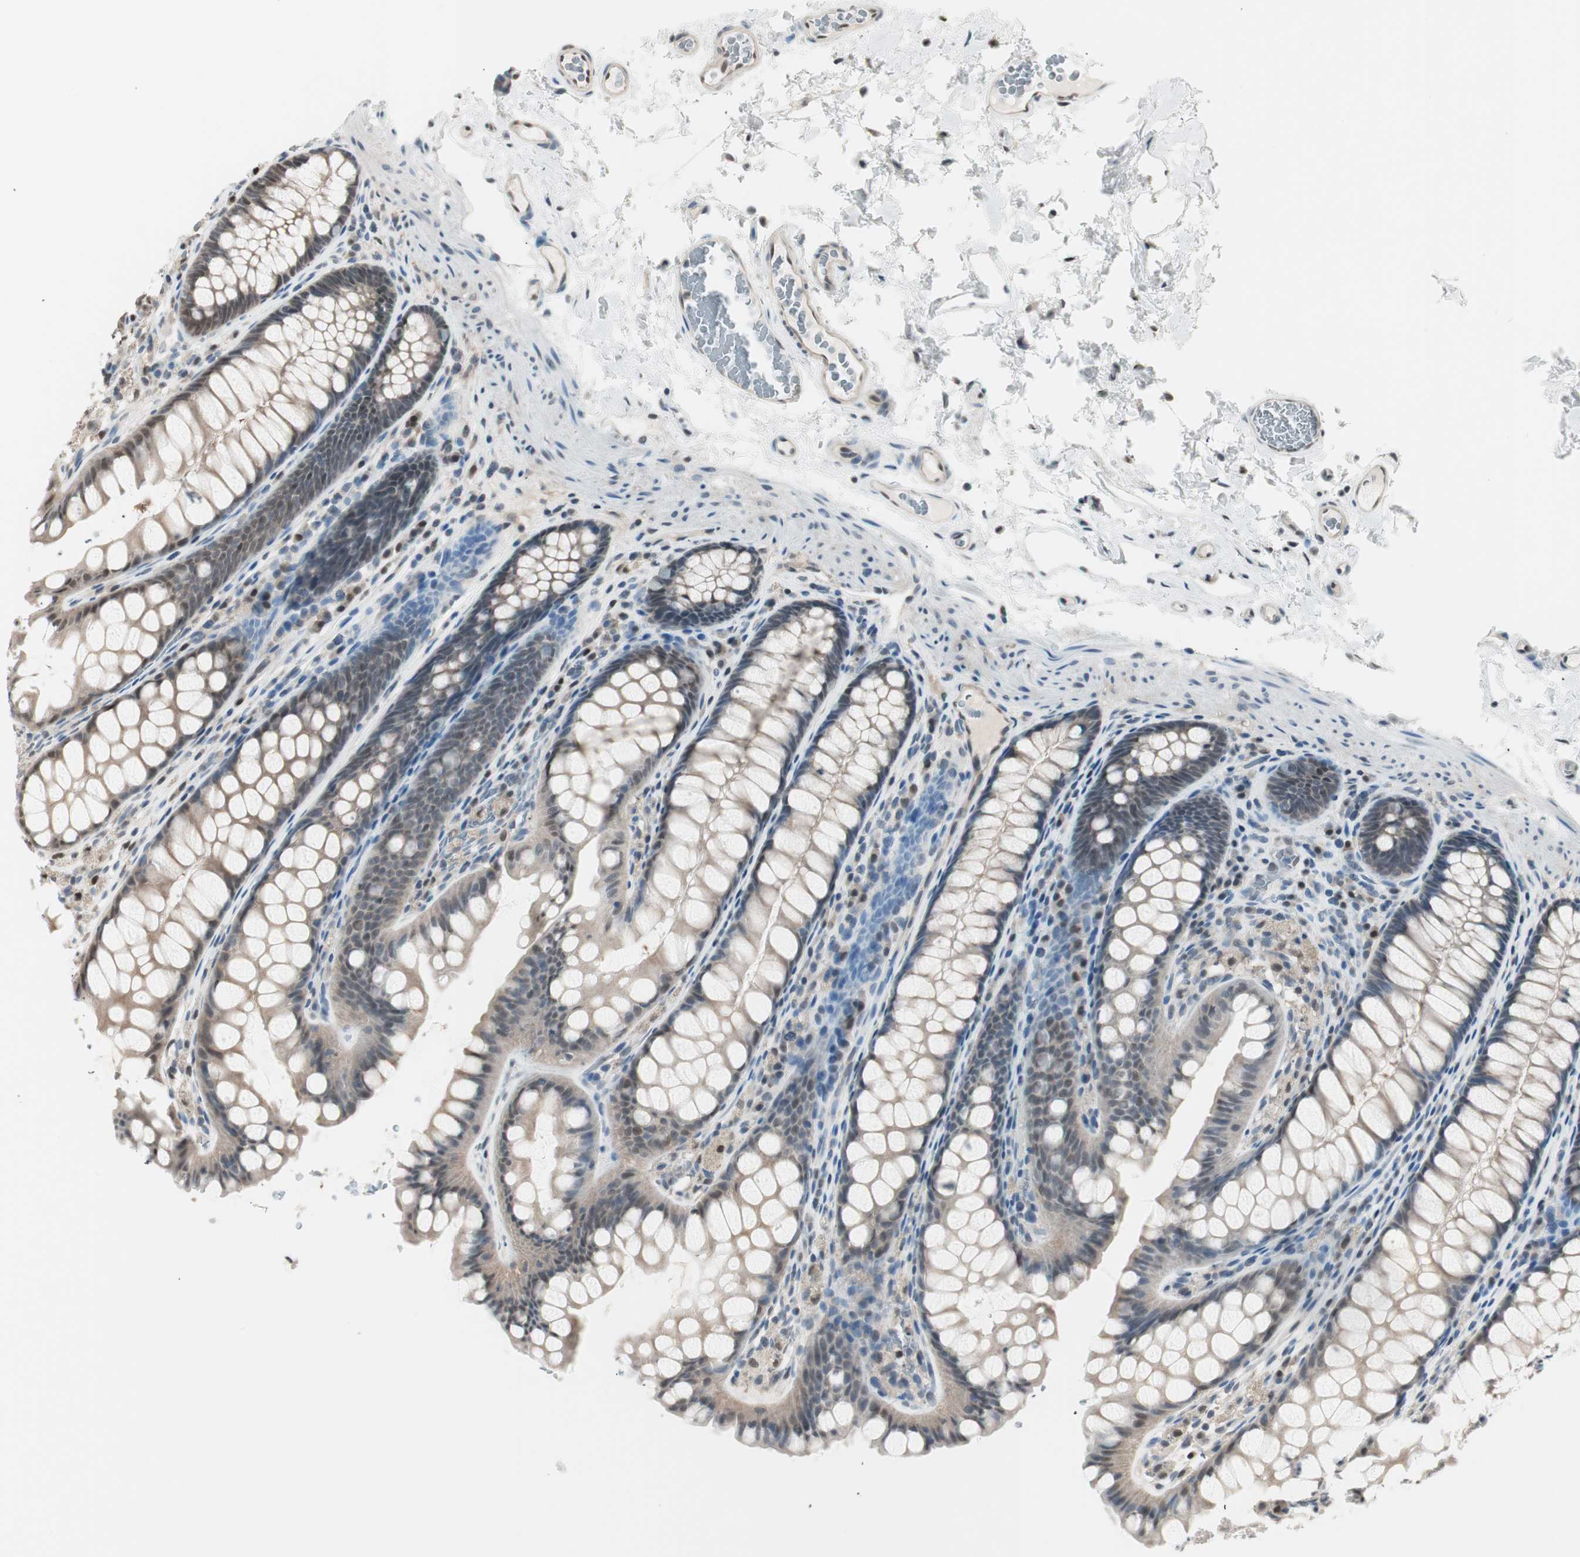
{"staining": {"intensity": "moderate", "quantity": ">75%", "location": "nuclear"}, "tissue": "colon", "cell_type": "Endothelial cells", "image_type": "normal", "snomed": [{"axis": "morphology", "description": "Normal tissue, NOS"}, {"axis": "topography", "description": "Colon"}], "caption": "IHC of benign colon demonstrates medium levels of moderate nuclear positivity in approximately >75% of endothelial cells.", "gene": "LONP2", "patient": {"sex": "female", "age": 55}}